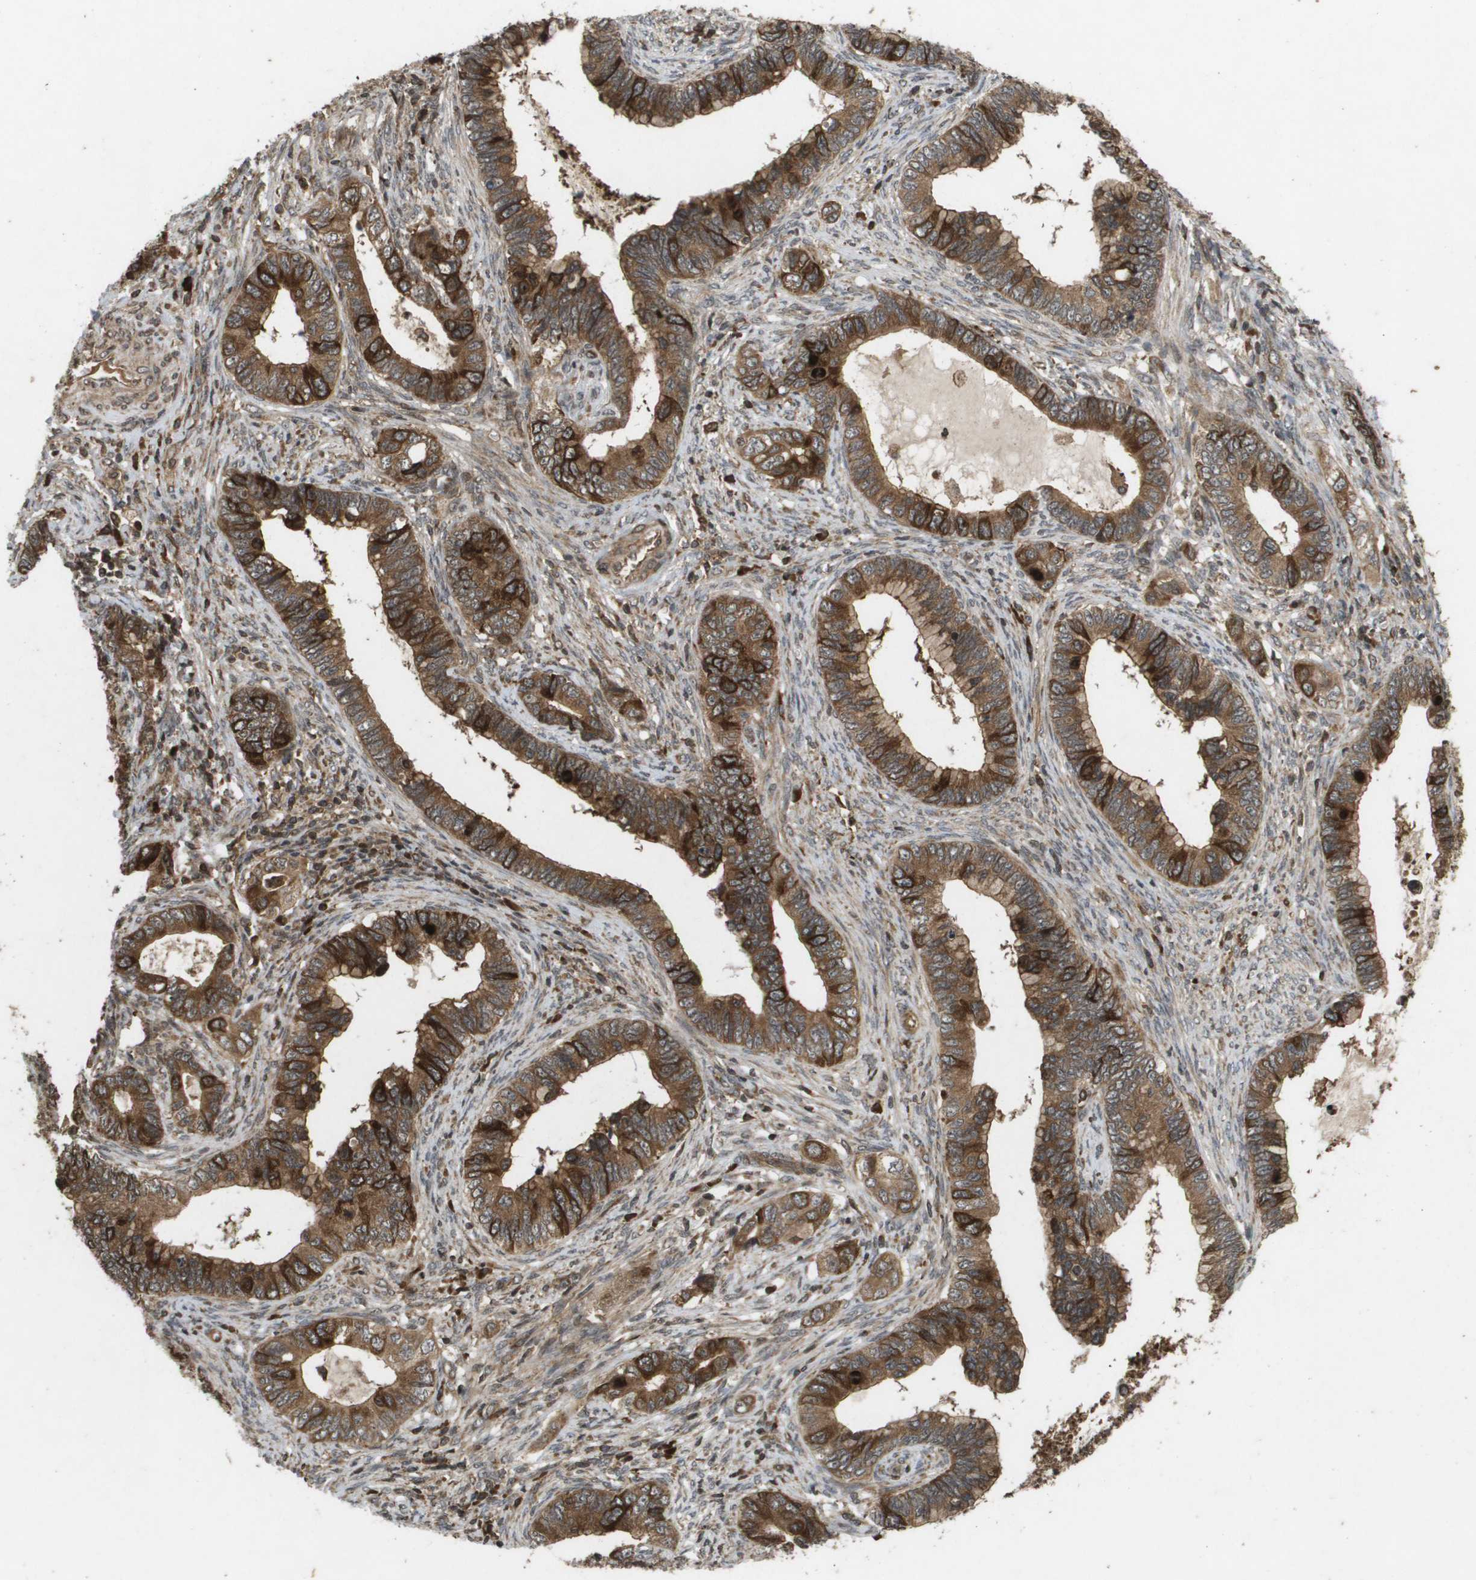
{"staining": {"intensity": "strong", "quantity": ">75%", "location": "cytoplasmic/membranous"}, "tissue": "cervical cancer", "cell_type": "Tumor cells", "image_type": "cancer", "snomed": [{"axis": "morphology", "description": "Adenocarcinoma, NOS"}, {"axis": "topography", "description": "Cervix"}], "caption": "Protein staining of cervical adenocarcinoma tissue displays strong cytoplasmic/membranous positivity in about >75% of tumor cells.", "gene": "KIF11", "patient": {"sex": "female", "age": 44}}